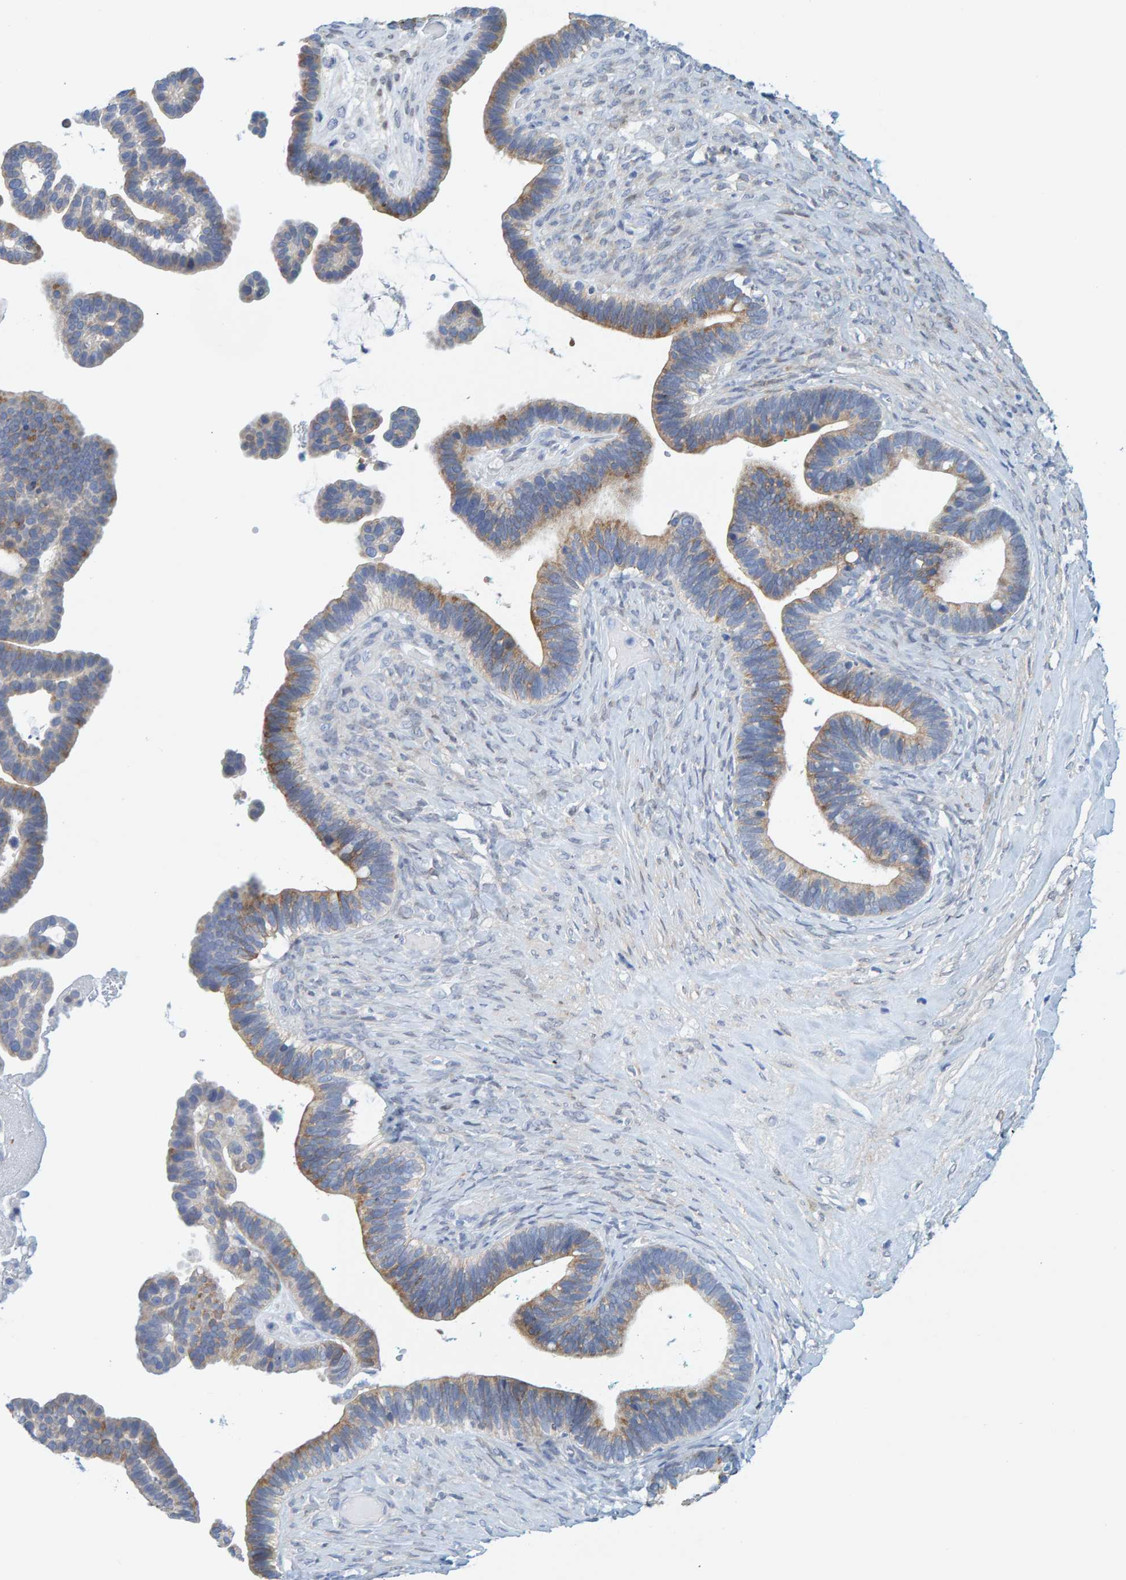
{"staining": {"intensity": "moderate", "quantity": "25%-75%", "location": "cytoplasmic/membranous"}, "tissue": "ovarian cancer", "cell_type": "Tumor cells", "image_type": "cancer", "snomed": [{"axis": "morphology", "description": "Cystadenocarcinoma, serous, NOS"}, {"axis": "topography", "description": "Ovary"}], "caption": "This photomicrograph reveals immunohistochemistry staining of human ovarian cancer (serous cystadenocarcinoma), with medium moderate cytoplasmic/membranous expression in about 25%-75% of tumor cells.", "gene": "KLHL11", "patient": {"sex": "female", "age": 56}}